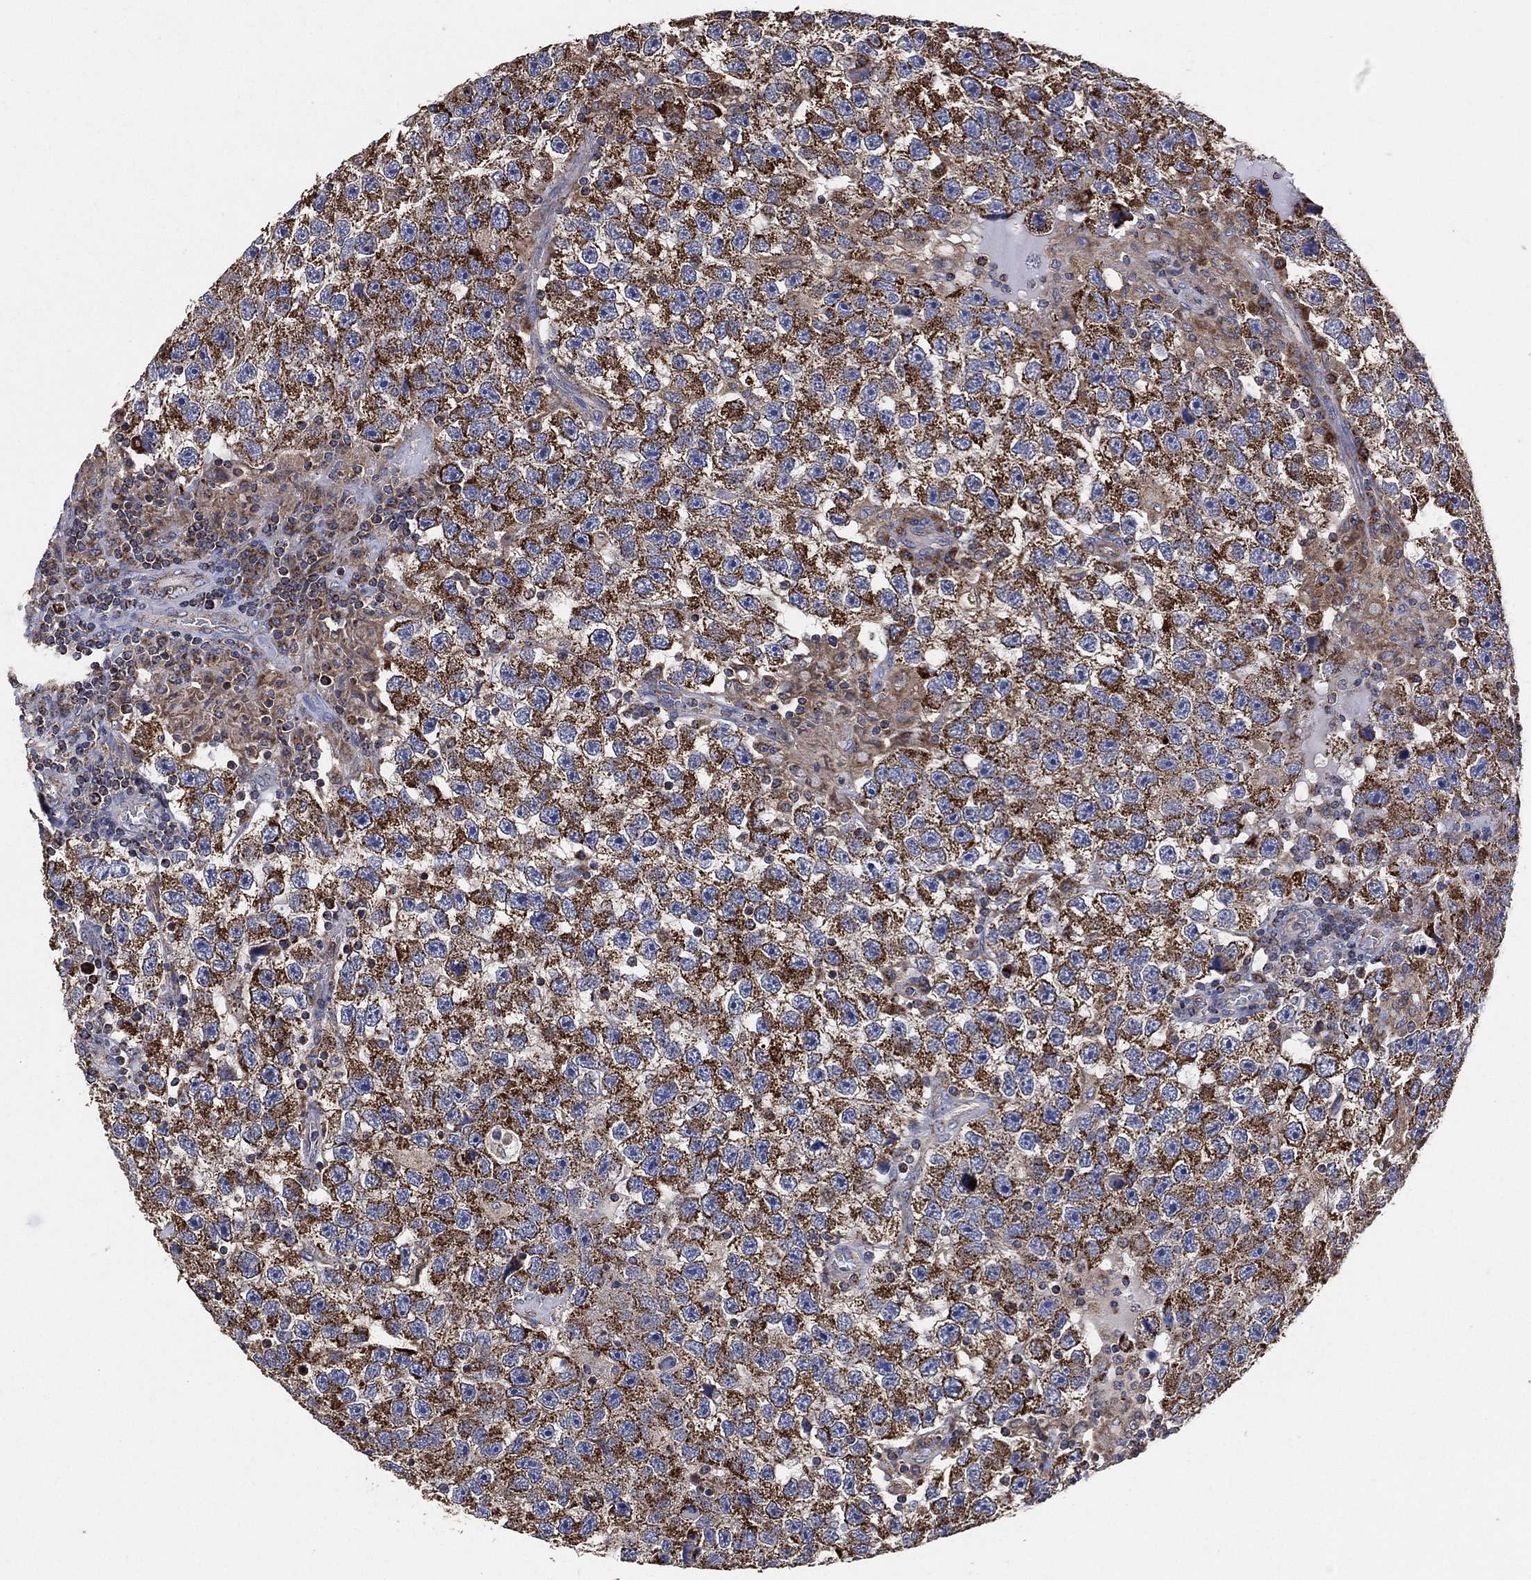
{"staining": {"intensity": "moderate", "quantity": "25%-75%", "location": "cytoplasmic/membranous"}, "tissue": "testis cancer", "cell_type": "Tumor cells", "image_type": "cancer", "snomed": [{"axis": "morphology", "description": "Seminoma, NOS"}, {"axis": "topography", "description": "Testis"}], "caption": "Moderate cytoplasmic/membranous protein staining is appreciated in approximately 25%-75% of tumor cells in testis cancer.", "gene": "LIMD1", "patient": {"sex": "male", "age": 26}}